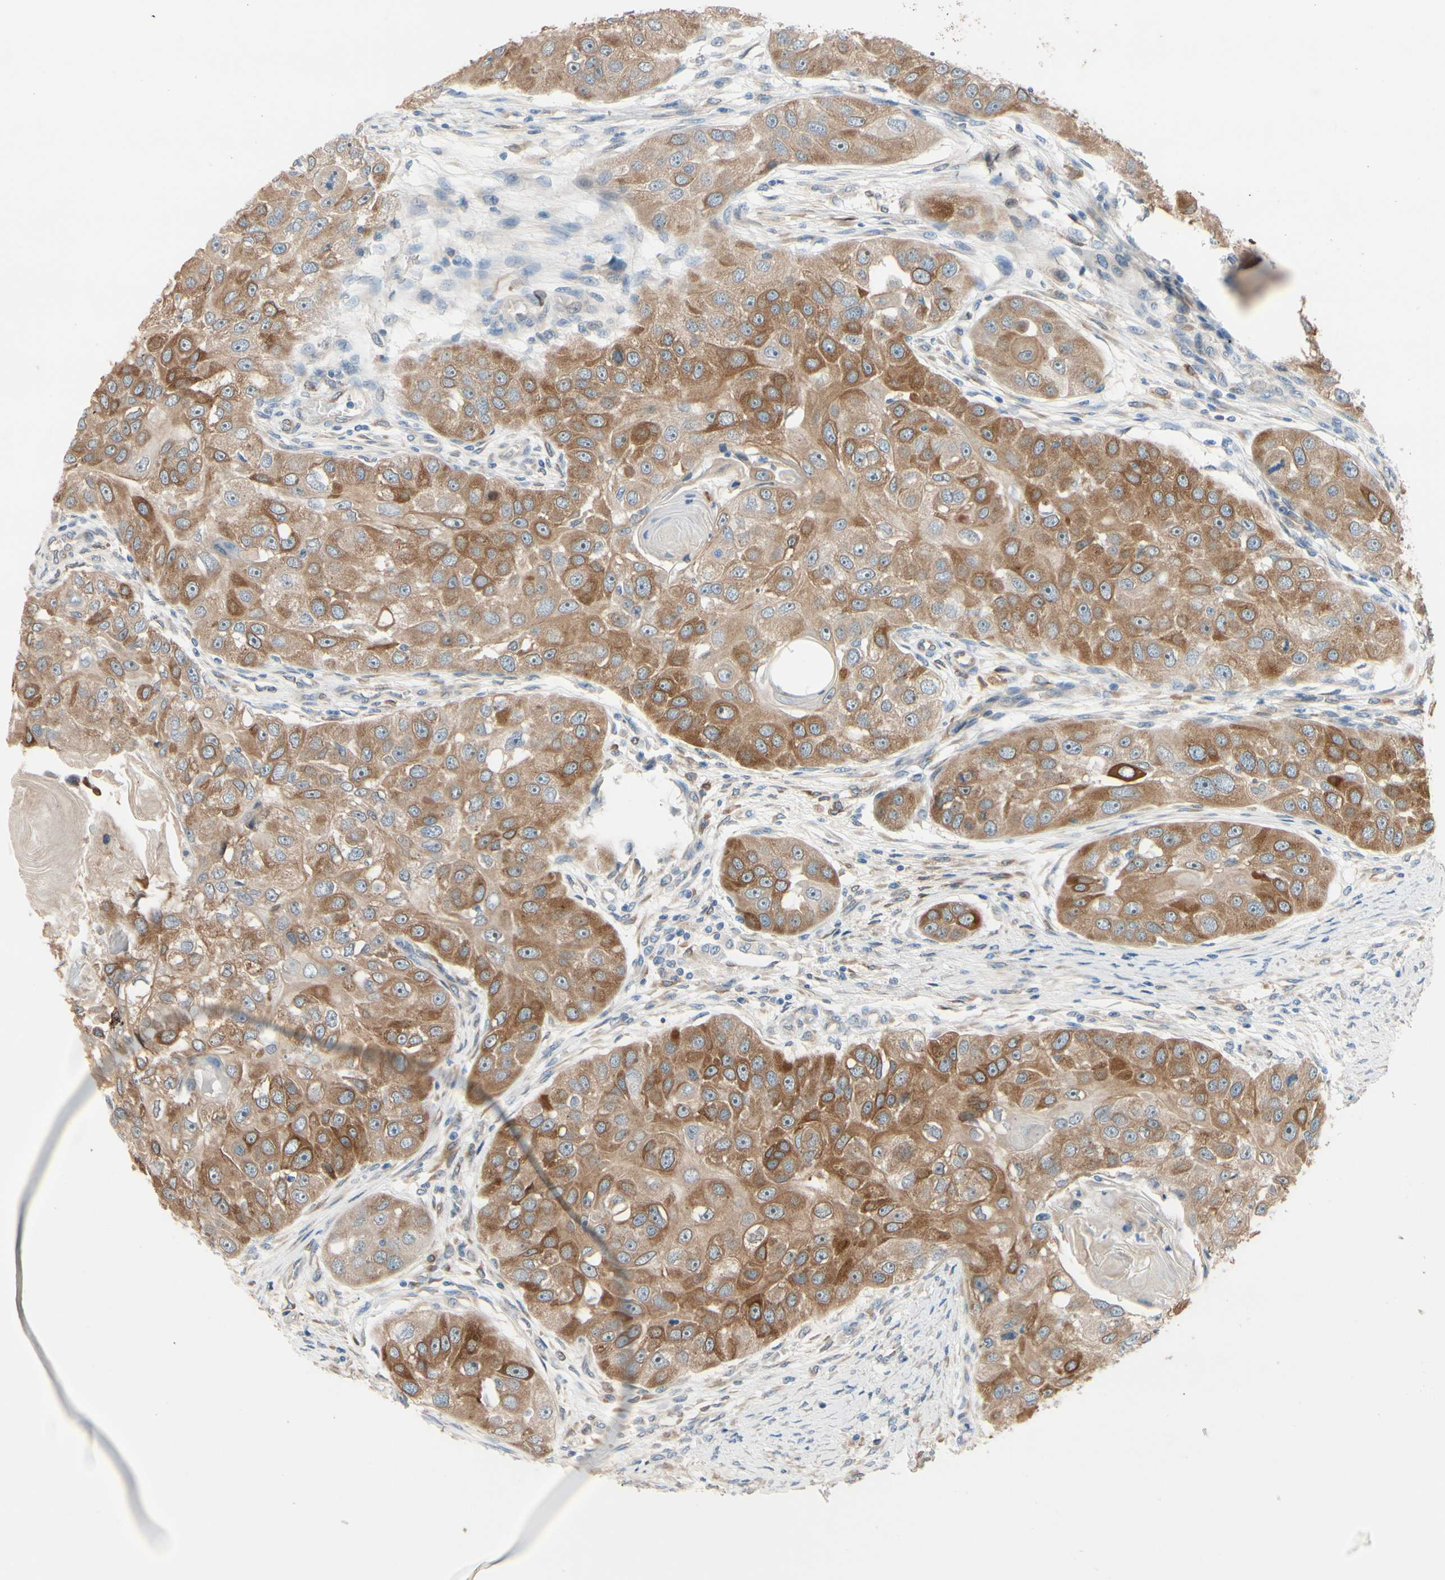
{"staining": {"intensity": "moderate", "quantity": ">75%", "location": "cytoplasmic/membranous"}, "tissue": "head and neck cancer", "cell_type": "Tumor cells", "image_type": "cancer", "snomed": [{"axis": "morphology", "description": "Normal tissue, NOS"}, {"axis": "morphology", "description": "Squamous cell carcinoma, NOS"}, {"axis": "topography", "description": "Skeletal muscle"}, {"axis": "topography", "description": "Head-Neck"}], "caption": "A brown stain labels moderate cytoplasmic/membranous expression of a protein in human head and neck cancer (squamous cell carcinoma) tumor cells. The staining was performed using DAB to visualize the protein expression in brown, while the nuclei were stained in blue with hematoxylin (Magnification: 20x).", "gene": "PRXL2A", "patient": {"sex": "male", "age": 51}}